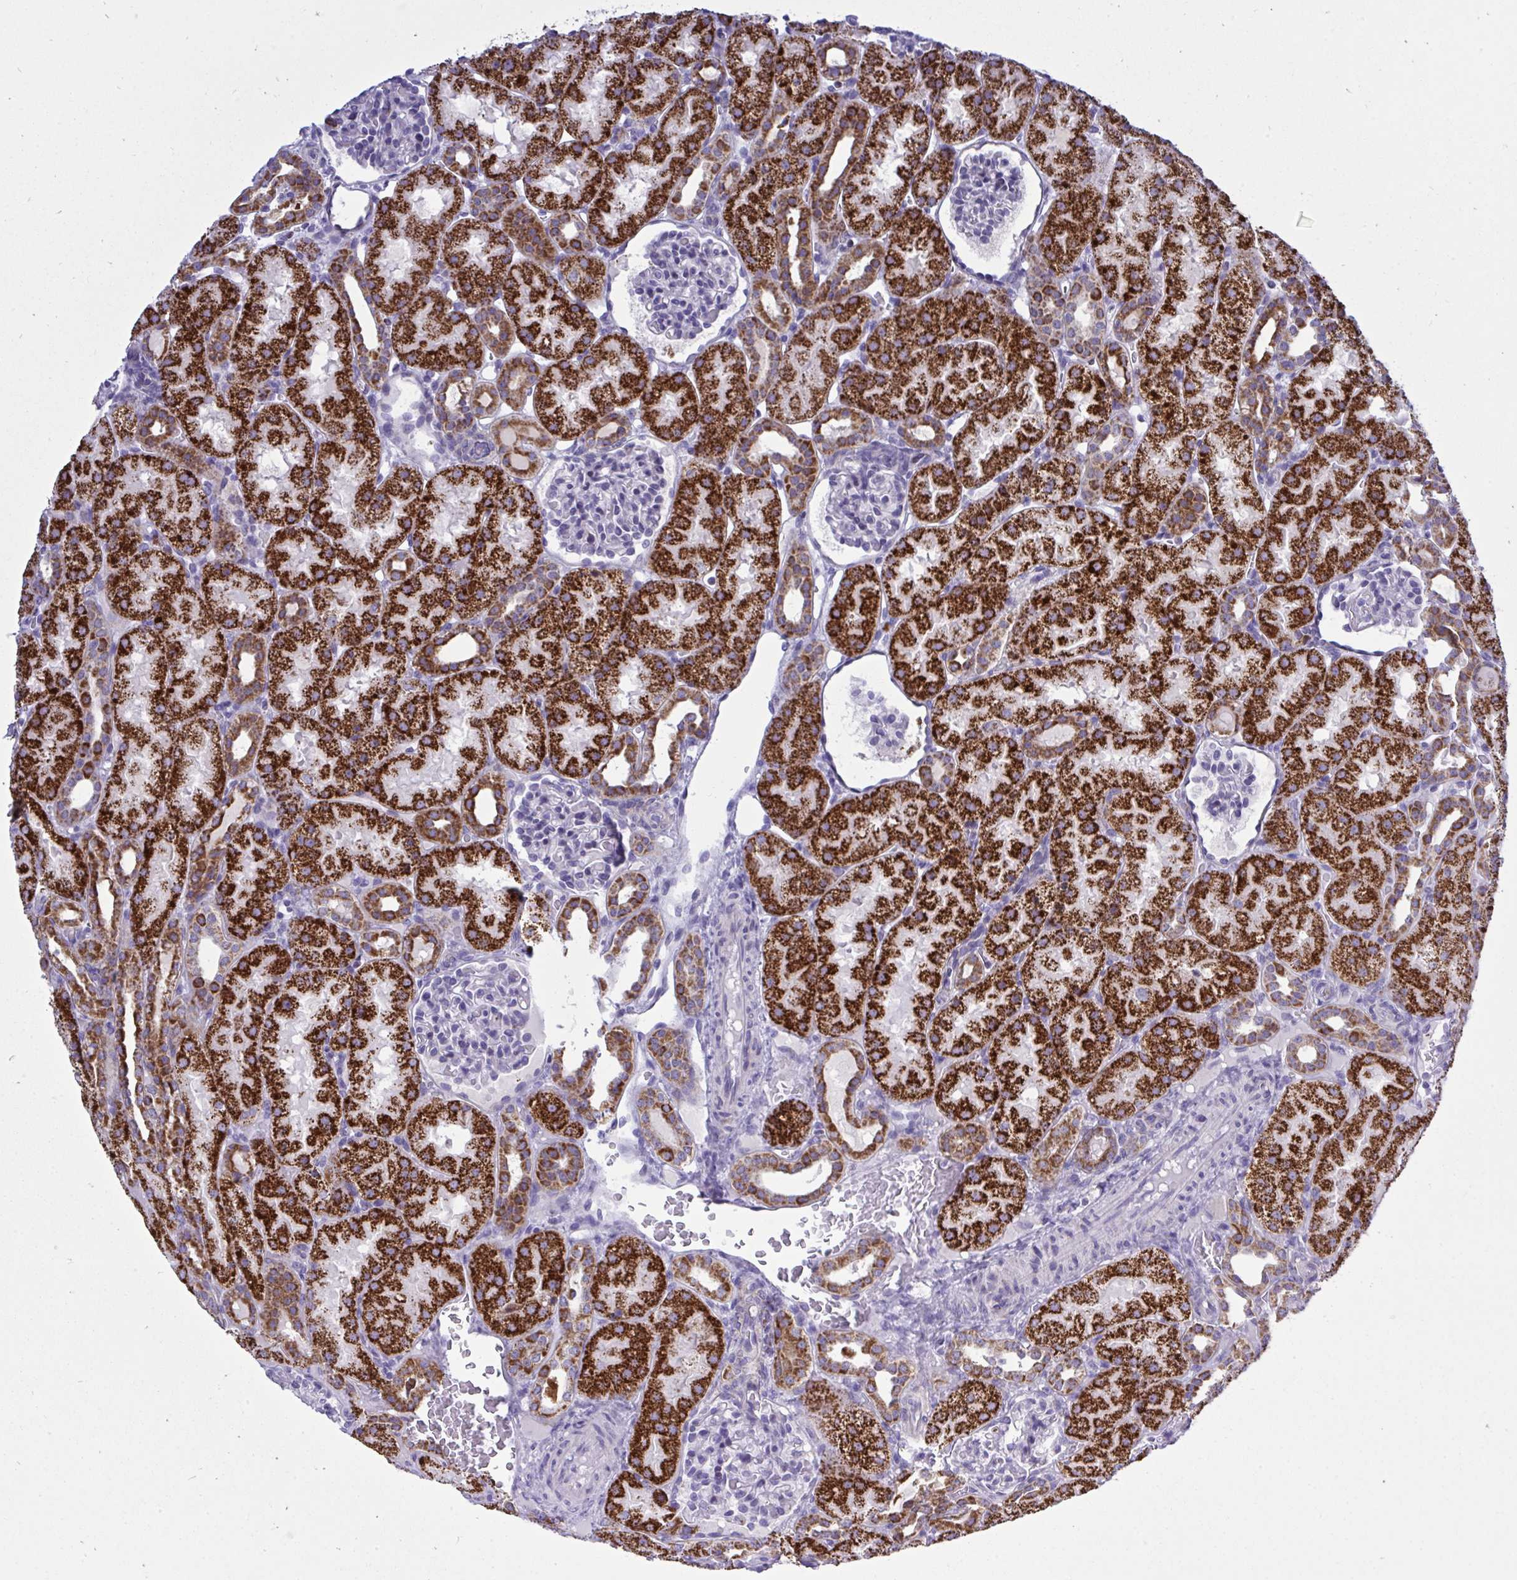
{"staining": {"intensity": "negative", "quantity": "none", "location": "none"}, "tissue": "kidney", "cell_type": "Cells in glomeruli", "image_type": "normal", "snomed": [{"axis": "morphology", "description": "Normal tissue, NOS"}, {"axis": "topography", "description": "Kidney"}], "caption": "Micrograph shows no protein expression in cells in glomeruli of benign kidney. The staining was performed using DAB (3,3'-diaminobenzidine) to visualize the protein expression in brown, while the nuclei were stained in blue with hematoxylin (Magnification: 20x).", "gene": "HSPE1", "patient": {"sex": "male", "age": 2}}